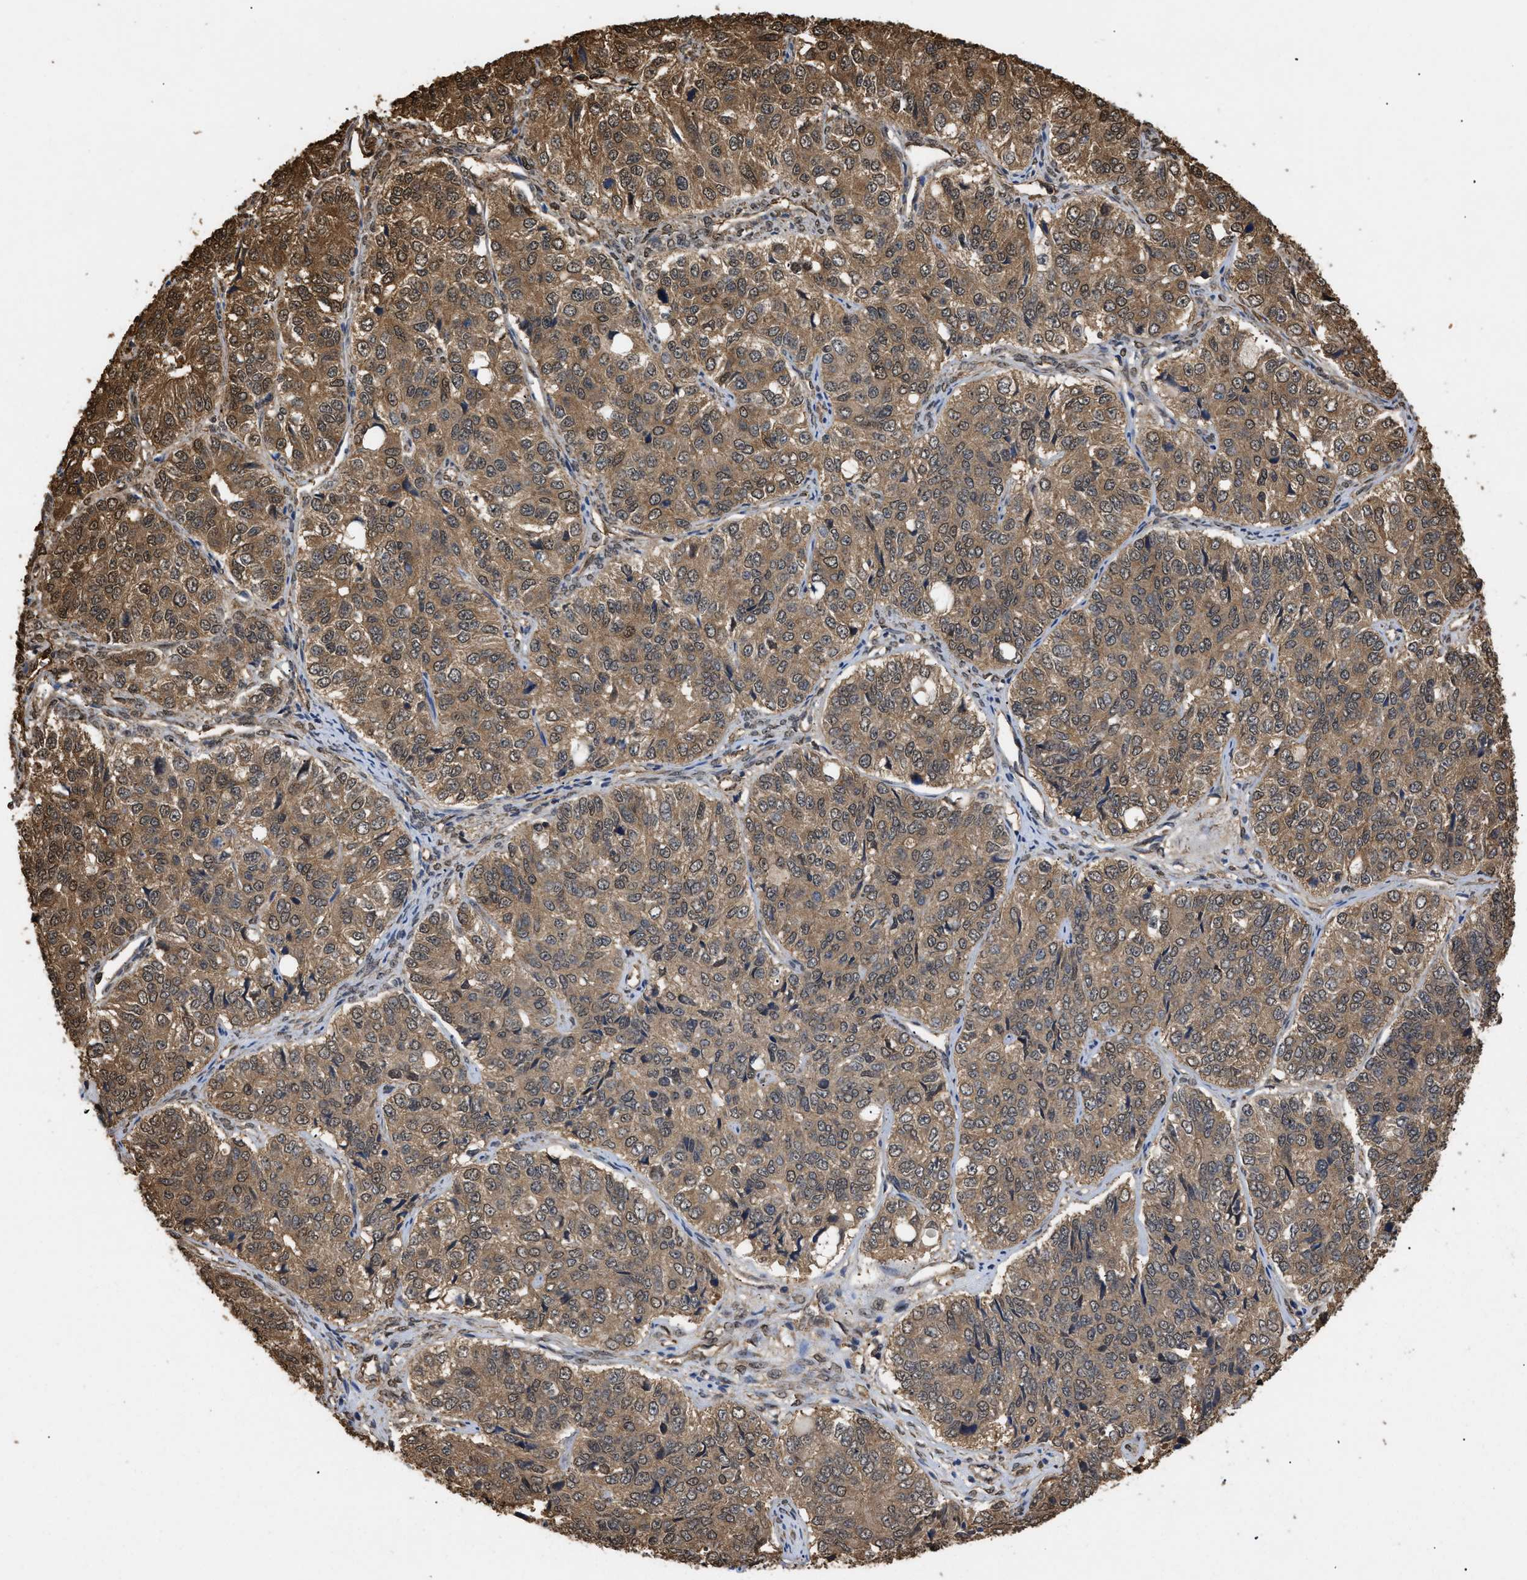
{"staining": {"intensity": "moderate", "quantity": ">75%", "location": "cytoplasmic/membranous"}, "tissue": "ovarian cancer", "cell_type": "Tumor cells", "image_type": "cancer", "snomed": [{"axis": "morphology", "description": "Carcinoma, endometroid"}, {"axis": "topography", "description": "Ovary"}], "caption": "Protein analysis of ovarian endometroid carcinoma tissue displays moderate cytoplasmic/membranous staining in approximately >75% of tumor cells.", "gene": "CALM1", "patient": {"sex": "female", "age": 51}}